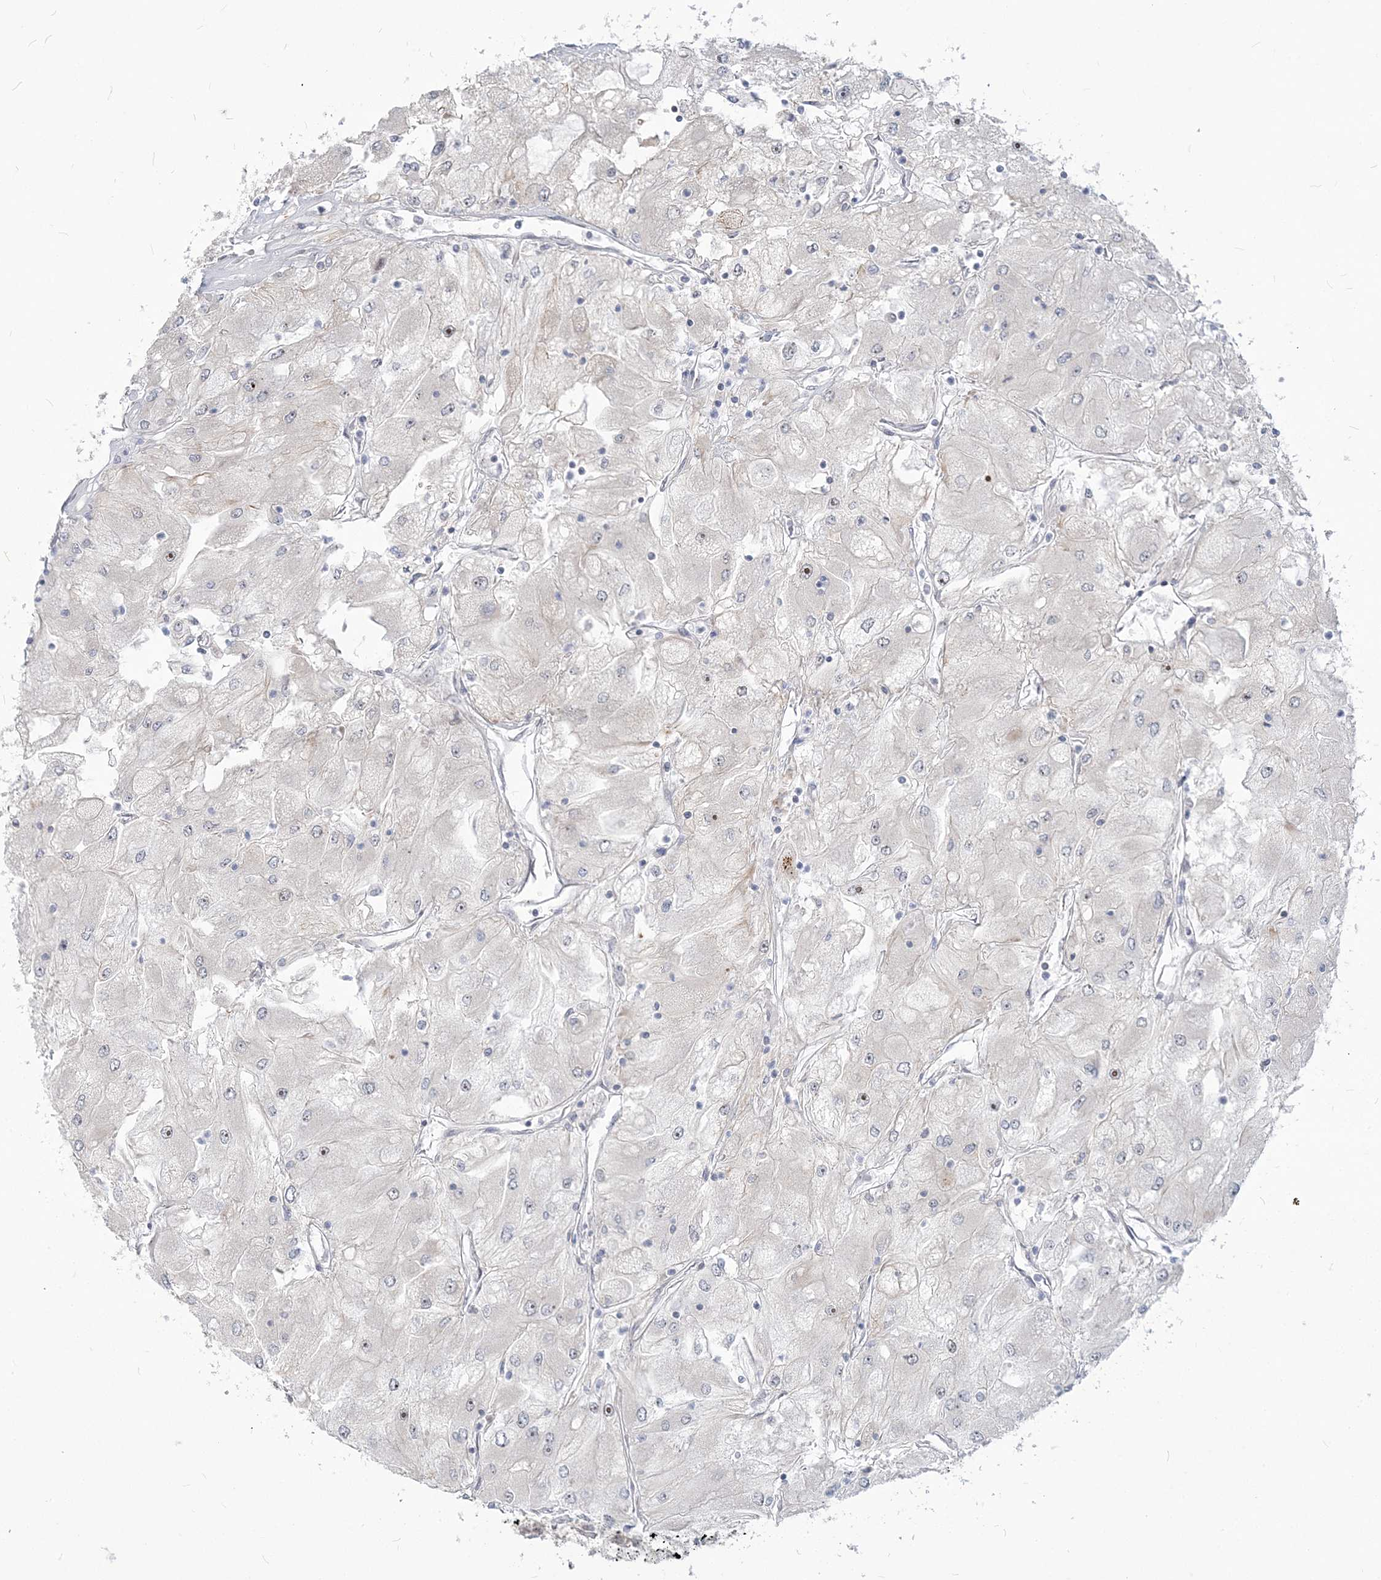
{"staining": {"intensity": "negative", "quantity": "none", "location": "none"}, "tissue": "renal cancer", "cell_type": "Tumor cells", "image_type": "cancer", "snomed": [{"axis": "morphology", "description": "Adenocarcinoma, NOS"}, {"axis": "topography", "description": "Kidney"}], "caption": "Protein analysis of adenocarcinoma (renal) reveals no significant staining in tumor cells.", "gene": "SDAD1", "patient": {"sex": "male", "age": 80}}